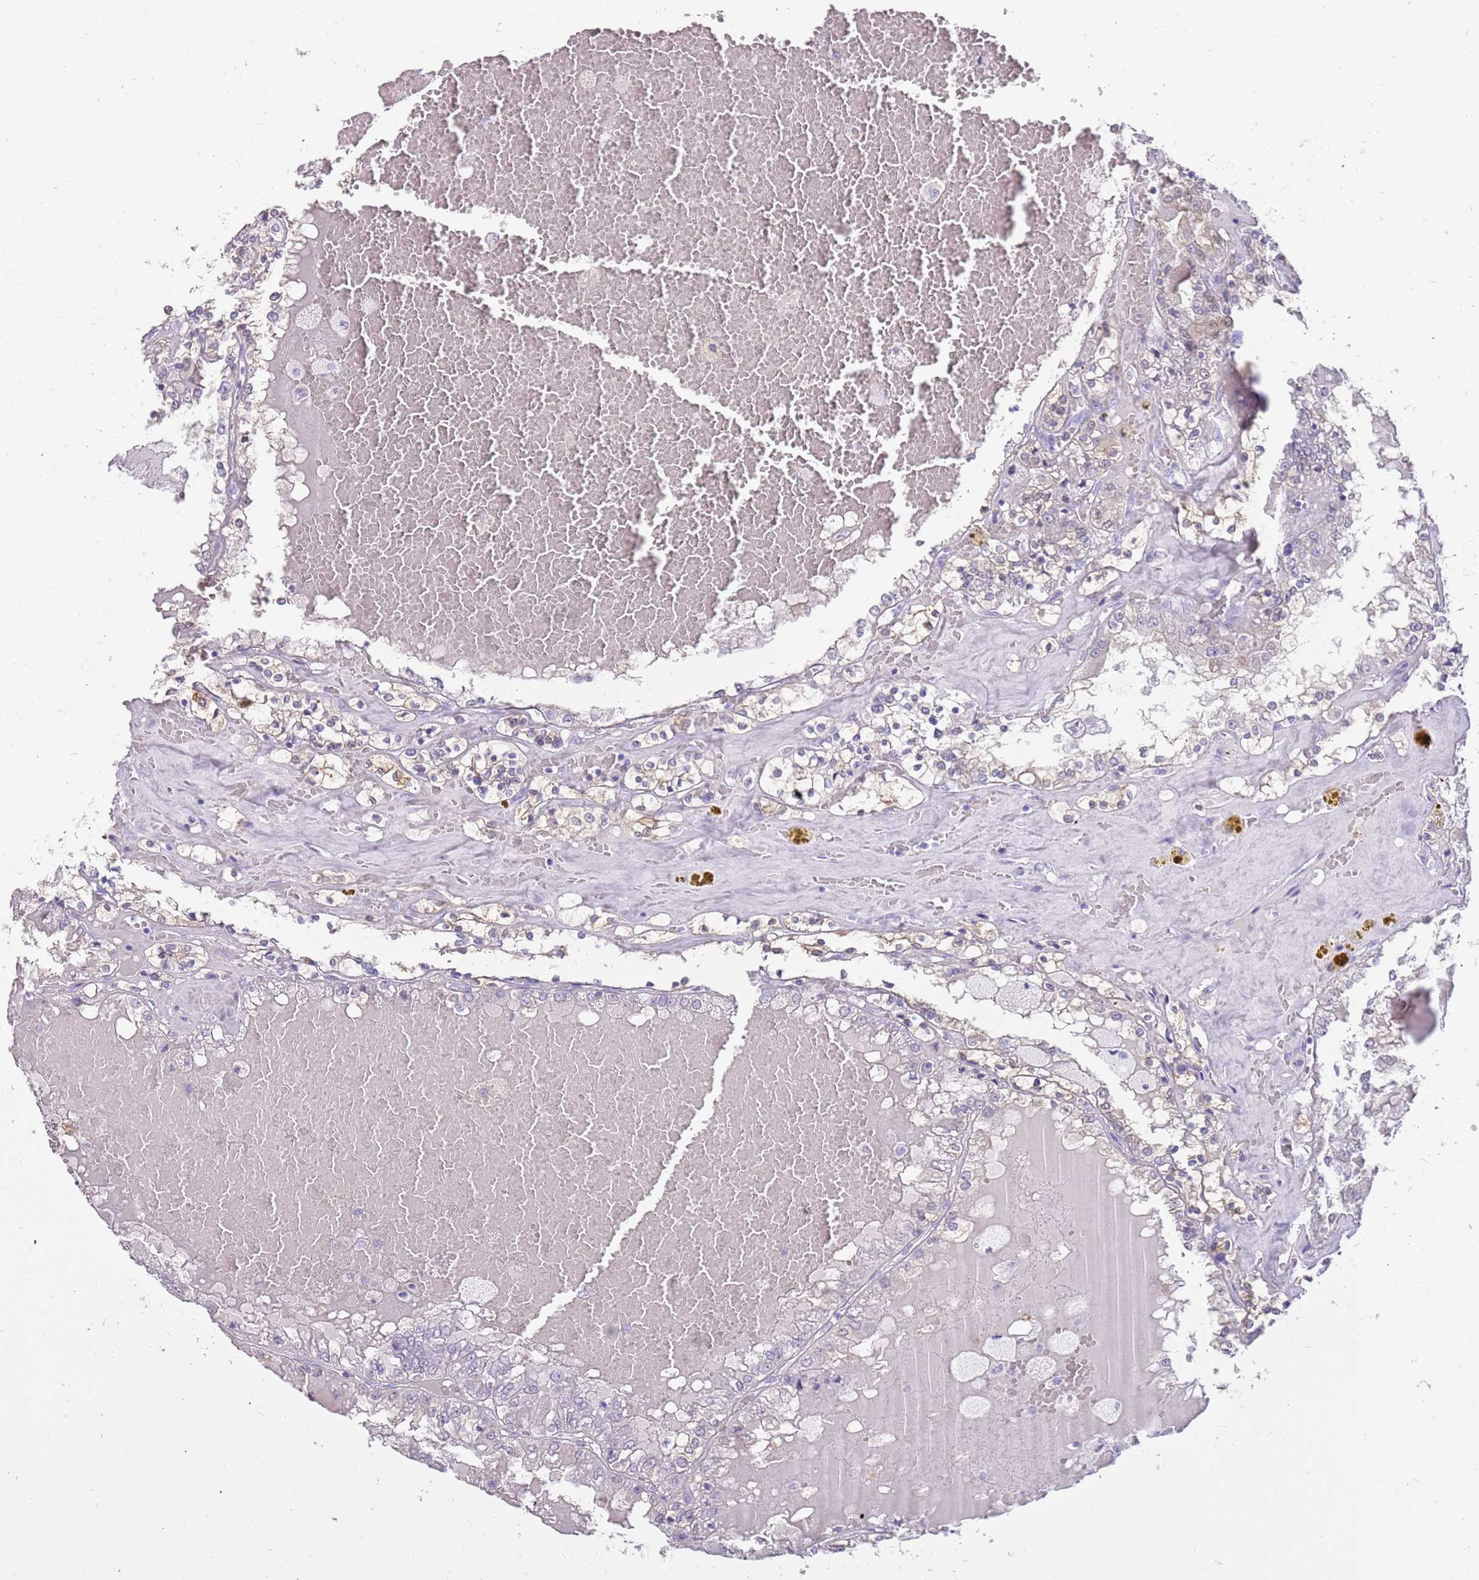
{"staining": {"intensity": "negative", "quantity": "none", "location": "none"}, "tissue": "renal cancer", "cell_type": "Tumor cells", "image_type": "cancer", "snomed": [{"axis": "morphology", "description": "Adenocarcinoma, NOS"}, {"axis": "topography", "description": "Kidney"}], "caption": "This is an immunohistochemistry micrograph of human renal cancer (adenocarcinoma). There is no expression in tumor cells.", "gene": "NBPF3", "patient": {"sex": "female", "age": 56}}